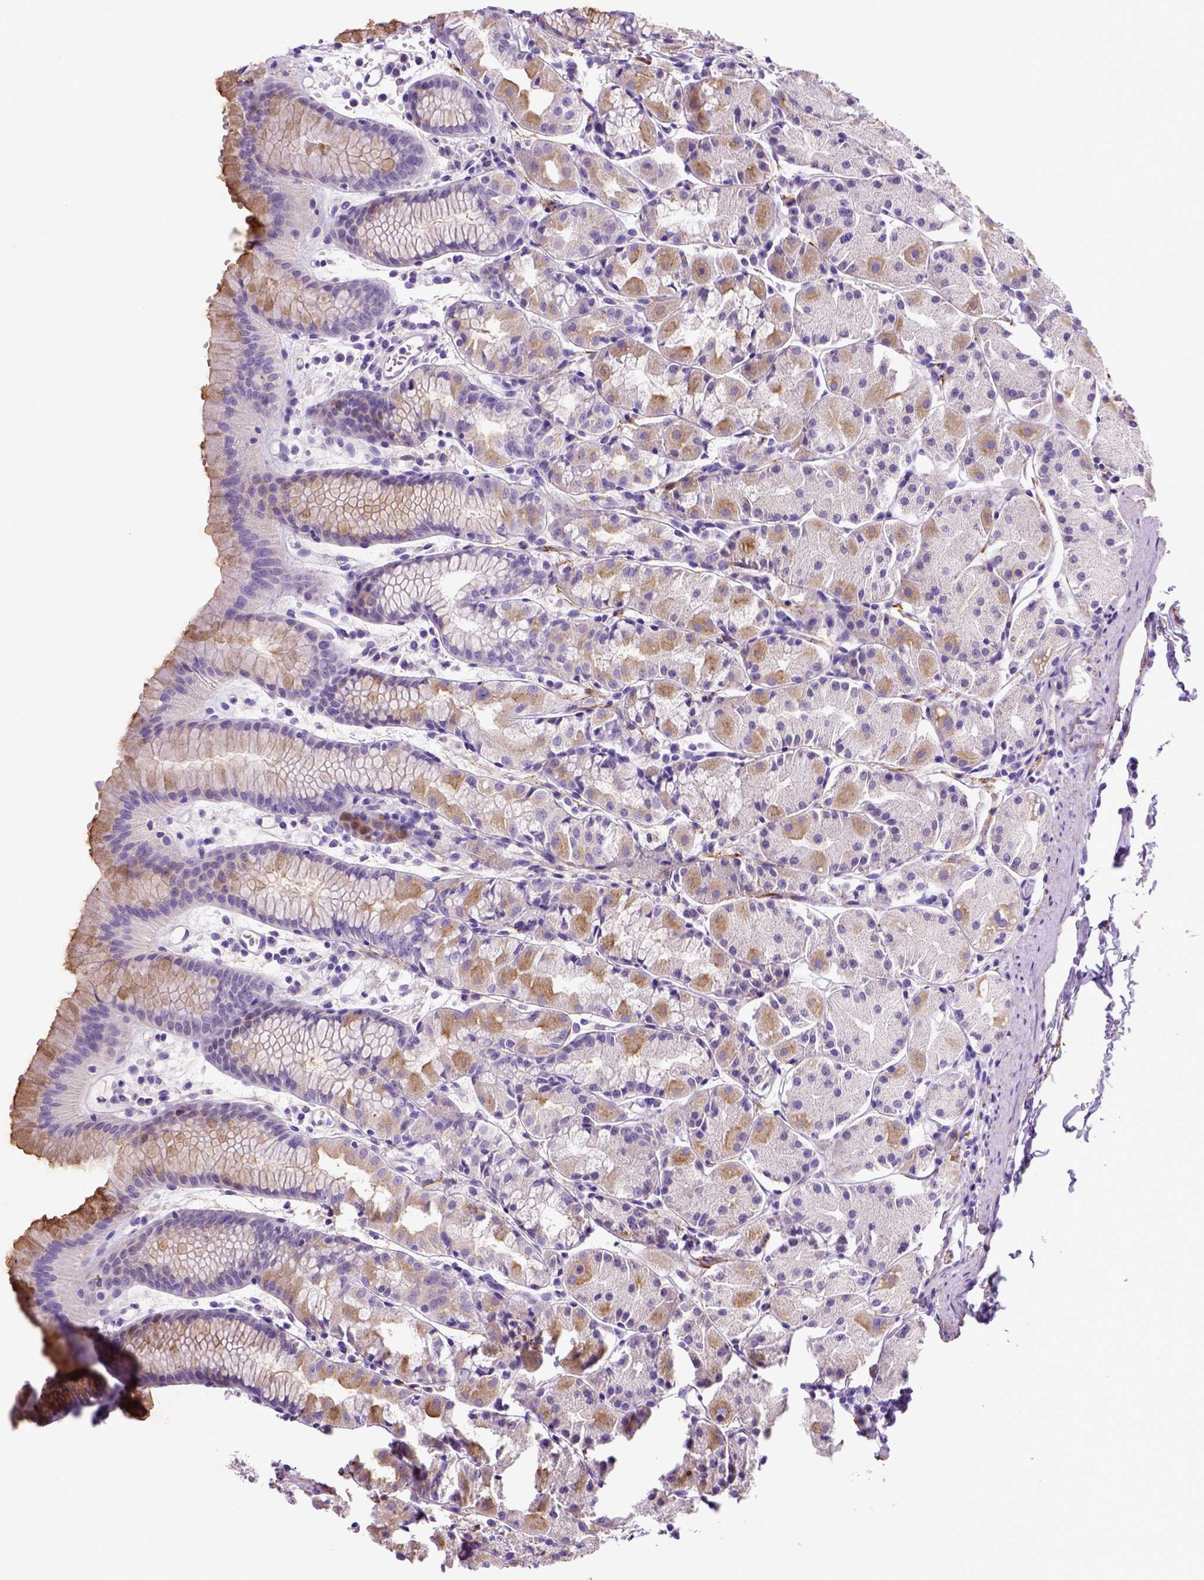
{"staining": {"intensity": "weak", "quantity": "25%-75%", "location": "cytoplasmic/membranous"}, "tissue": "stomach", "cell_type": "Glandular cells", "image_type": "normal", "snomed": [{"axis": "morphology", "description": "Normal tissue, NOS"}, {"axis": "topography", "description": "Stomach, upper"}], "caption": "A low amount of weak cytoplasmic/membranous staining is identified in approximately 25%-75% of glandular cells in unremarkable stomach. Using DAB (brown) and hematoxylin (blue) stains, captured at high magnification using brightfield microscopy.", "gene": "SIRPD", "patient": {"sex": "male", "age": 47}}